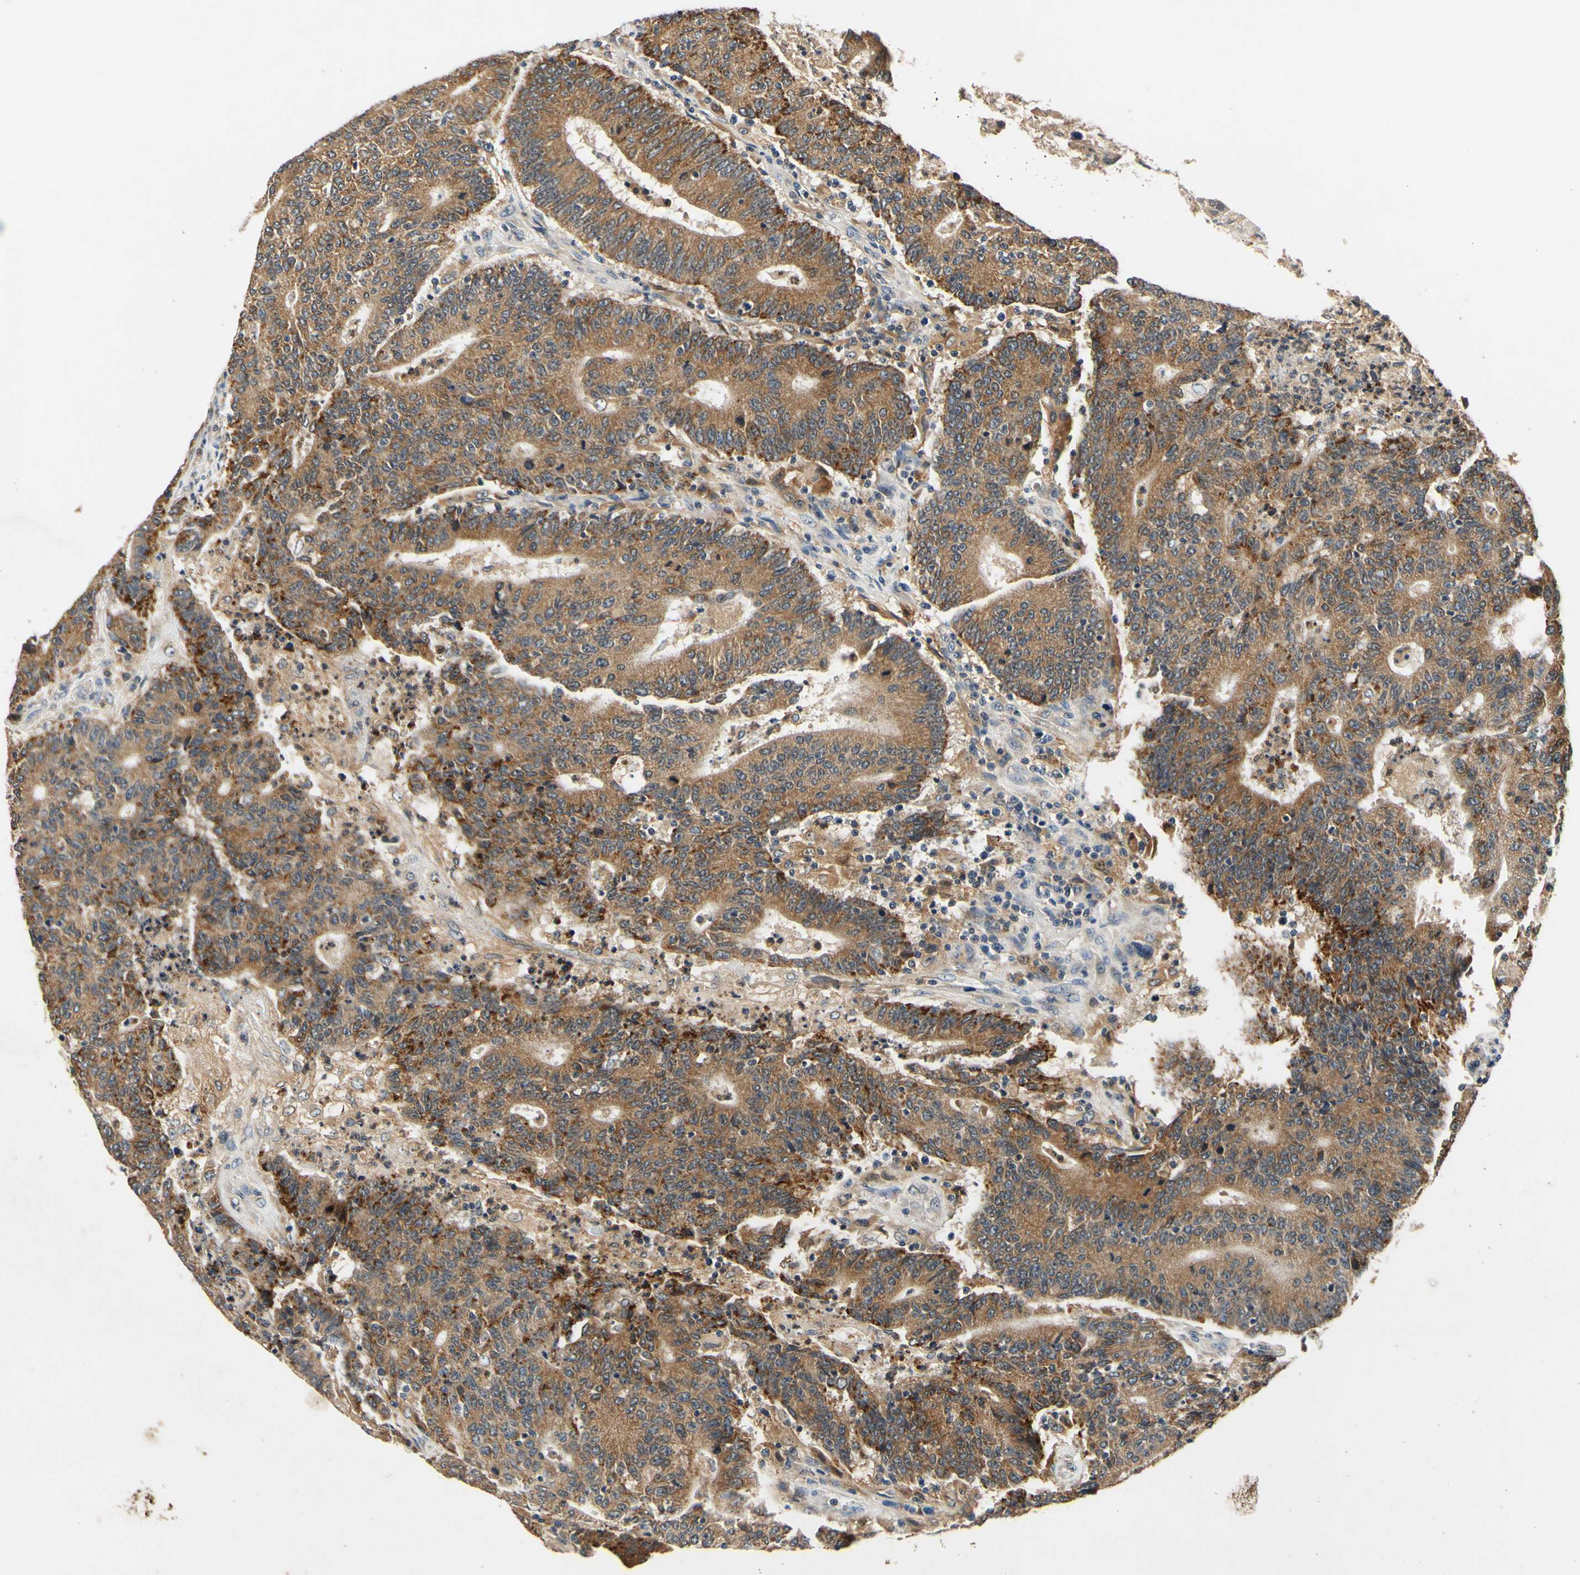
{"staining": {"intensity": "moderate", "quantity": ">75%", "location": "cytoplasmic/membranous"}, "tissue": "colorectal cancer", "cell_type": "Tumor cells", "image_type": "cancer", "snomed": [{"axis": "morphology", "description": "Normal tissue, NOS"}, {"axis": "morphology", "description": "Adenocarcinoma, NOS"}, {"axis": "topography", "description": "Colon"}], "caption": "Protein expression analysis of colorectal cancer (adenocarcinoma) exhibits moderate cytoplasmic/membranous staining in about >75% of tumor cells.", "gene": "PLA2G4A", "patient": {"sex": "female", "age": 75}}